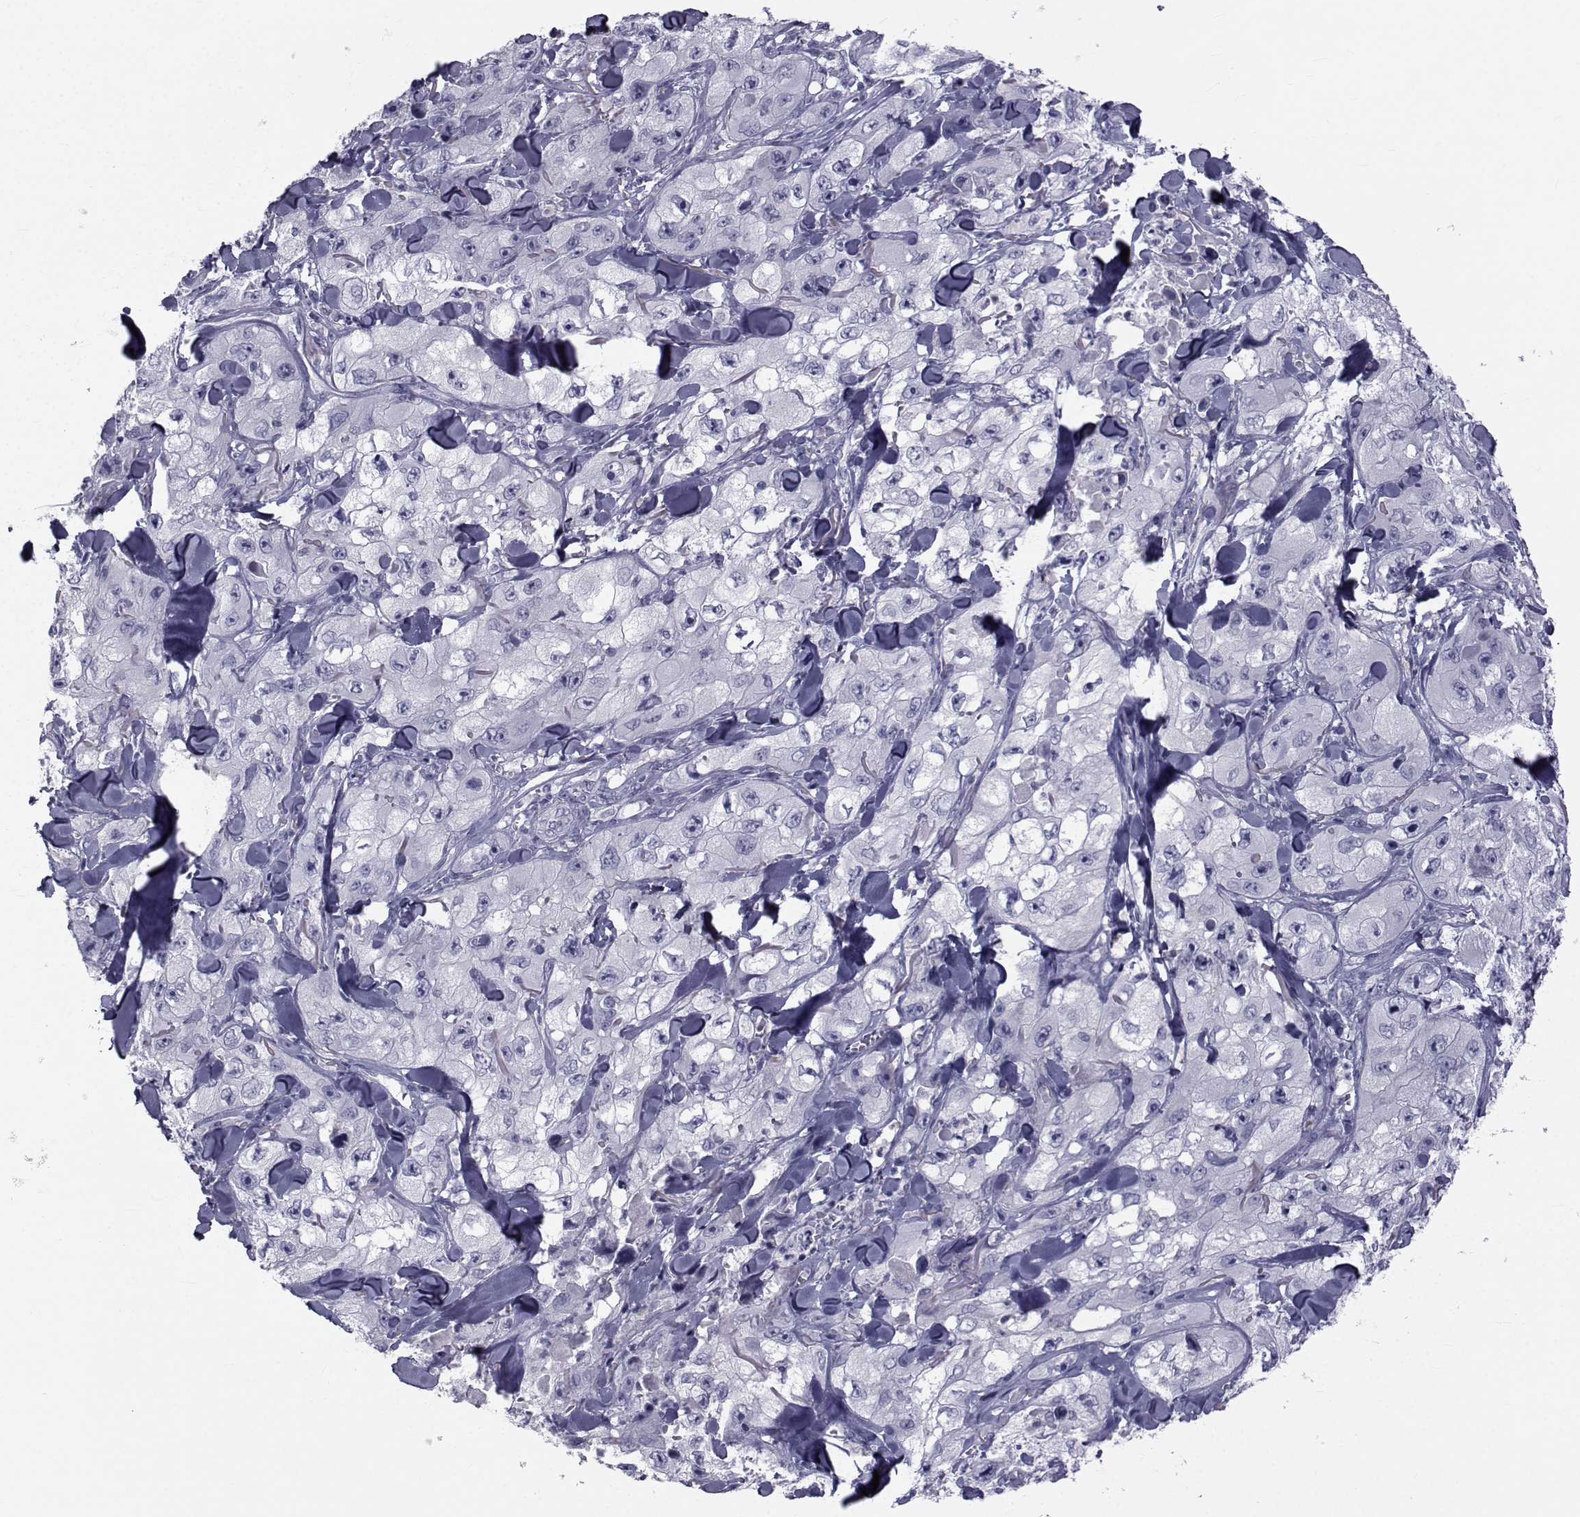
{"staining": {"intensity": "negative", "quantity": "none", "location": "none"}, "tissue": "skin cancer", "cell_type": "Tumor cells", "image_type": "cancer", "snomed": [{"axis": "morphology", "description": "Squamous cell carcinoma, NOS"}, {"axis": "topography", "description": "Skin"}, {"axis": "topography", "description": "Subcutis"}], "caption": "Skin squamous cell carcinoma was stained to show a protein in brown. There is no significant positivity in tumor cells.", "gene": "FDXR", "patient": {"sex": "male", "age": 73}}